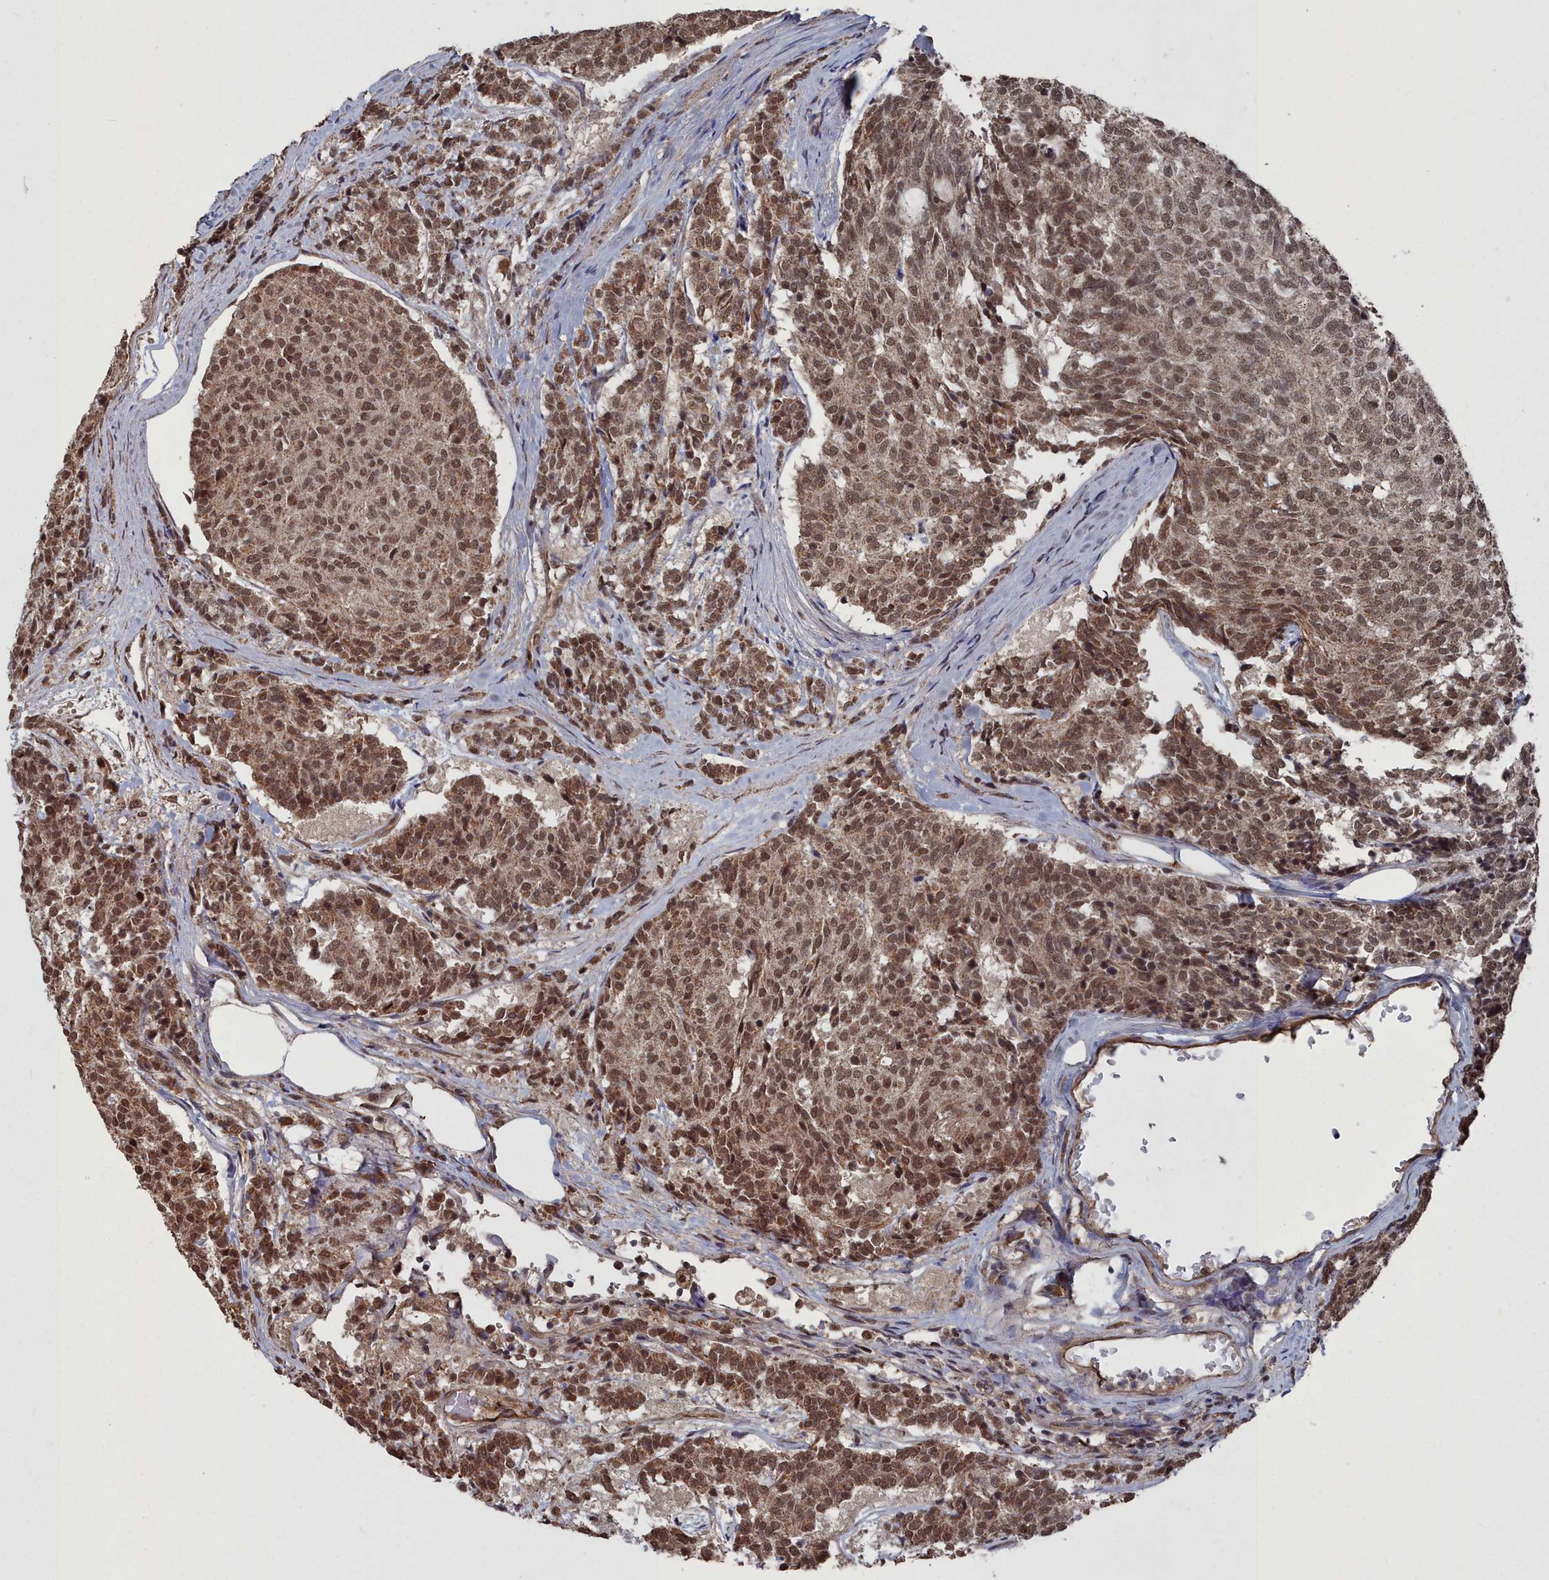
{"staining": {"intensity": "moderate", "quantity": ">75%", "location": "nuclear"}, "tissue": "carcinoid", "cell_type": "Tumor cells", "image_type": "cancer", "snomed": [{"axis": "morphology", "description": "Carcinoid, malignant, NOS"}, {"axis": "topography", "description": "Pancreas"}], "caption": "Tumor cells show moderate nuclear staining in approximately >75% of cells in malignant carcinoid.", "gene": "CCNP", "patient": {"sex": "female", "age": 54}}